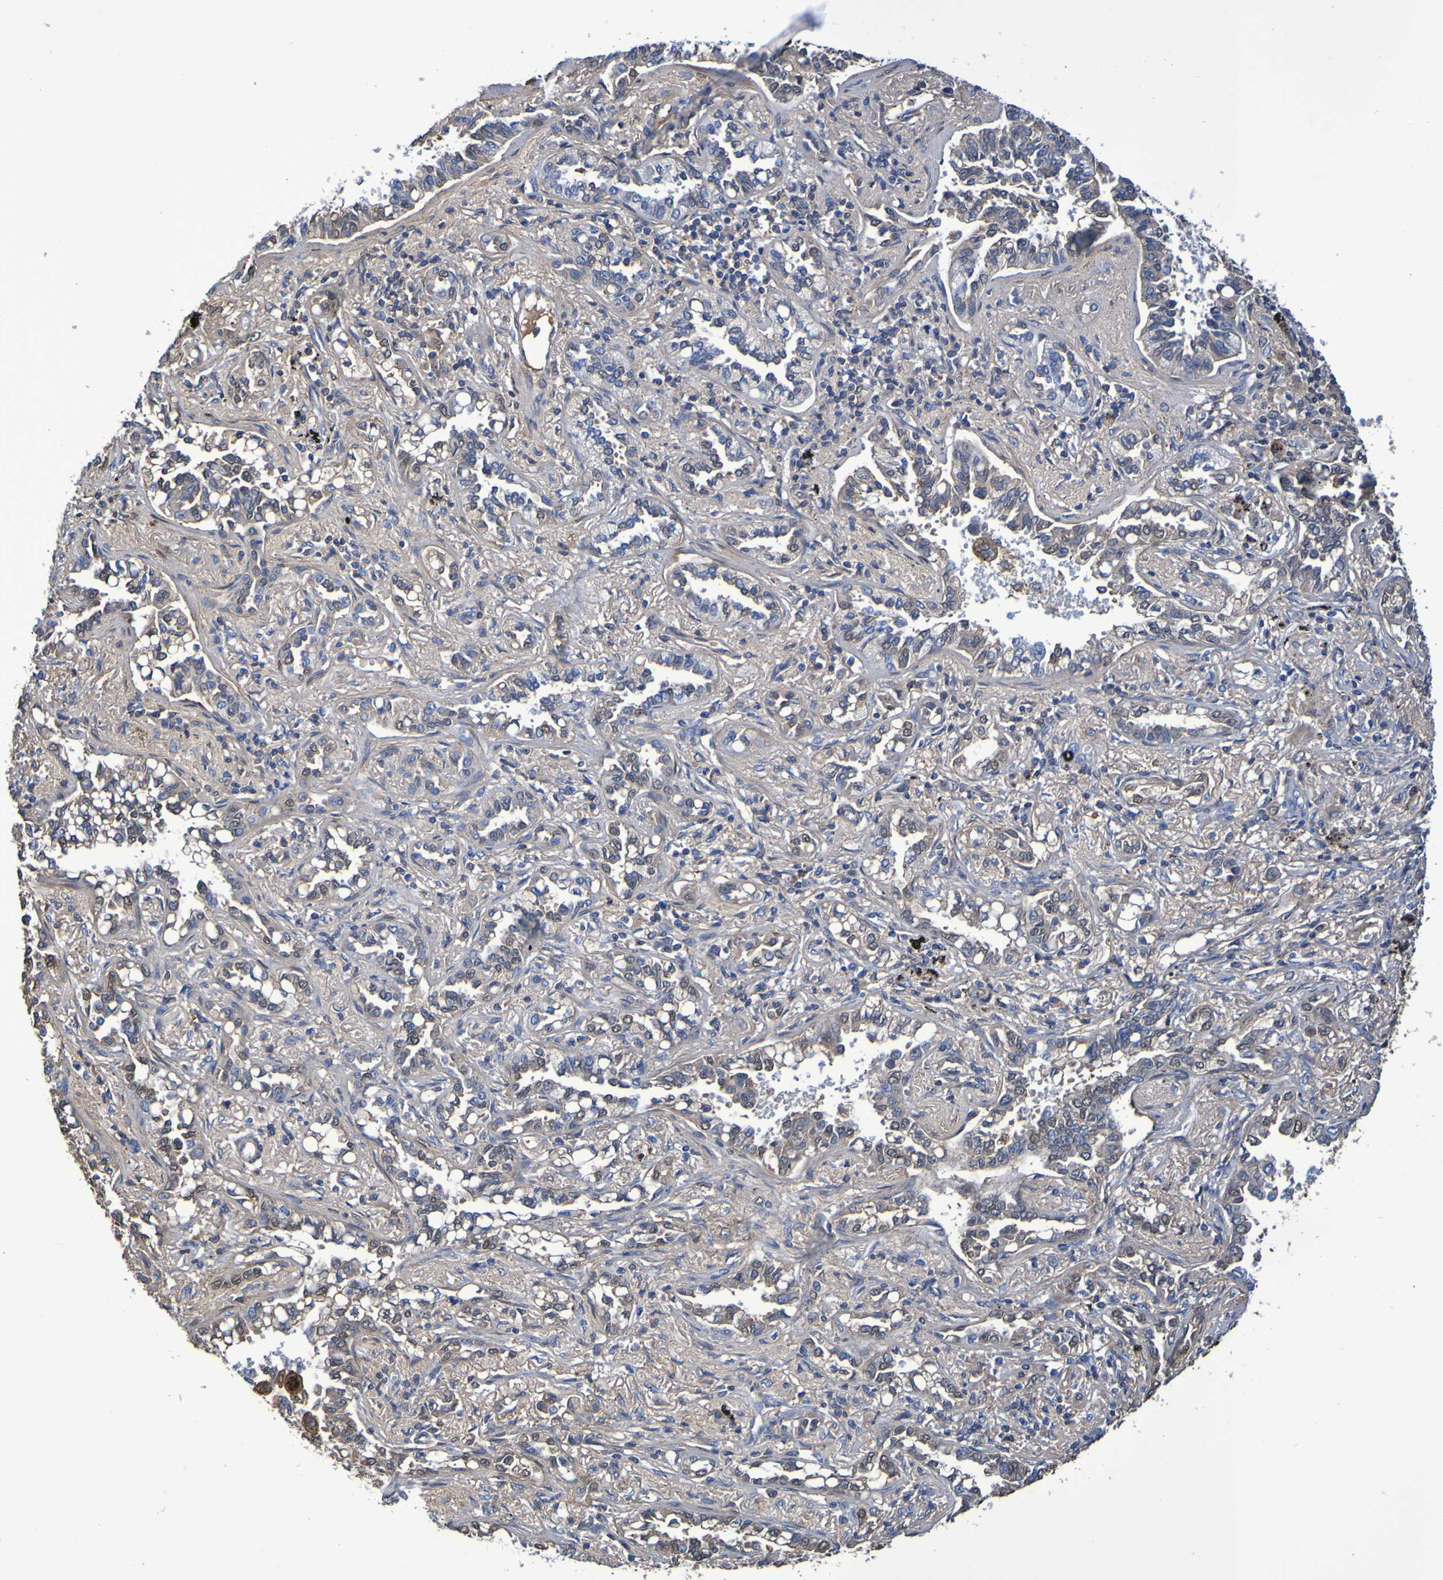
{"staining": {"intensity": "negative", "quantity": "none", "location": "none"}, "tissue": "lung cancer", "cell_type": "Tumor cells", "image_type": "cancer", "snomed": [{"axis": "morphology", "description": "Normal tissue, NOS"}, {"axis": "morphology", "description": "Adenocarcinoma, NOS"}, {"axis": "topography", "description": "Lung"}], "caption": "Protein analysis of lung adenocarcinoma reveals no significant expression in tumor cells. (Stains: DAB IHC with hematoxylin counter stain, Microscopy: brightfield microscopy at high magnification).", "gene": "GAB3", "patient": {"sex": "male", "age": 59}}